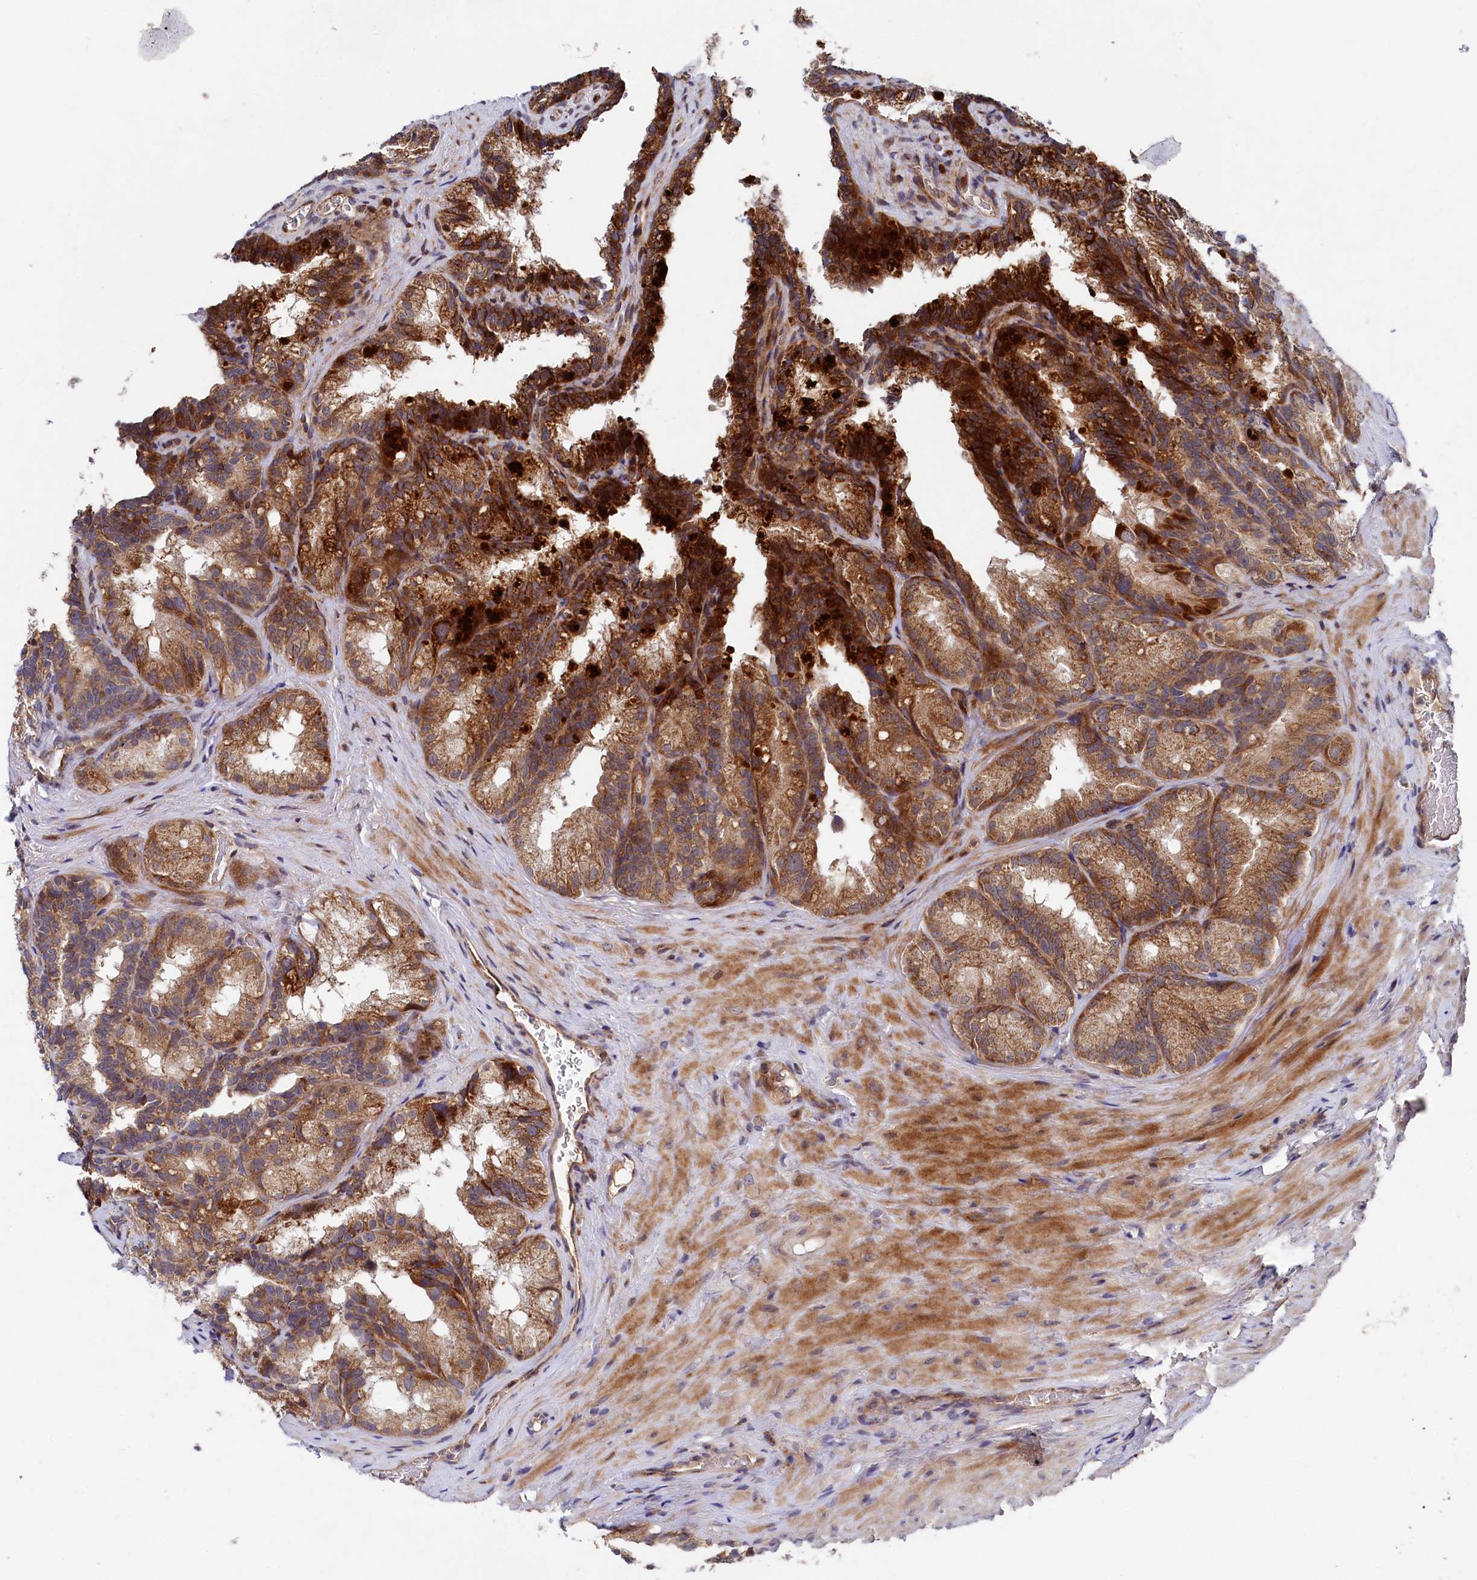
{"staining": {"intensity": "moderate", "quantity": ">75%", "location": "cytoplasmic/membranous"}, "tissue": "seminal vesicle", "cell_type": "Glandular cells", "image_type": "normal", "snomed": [{"axis": "morphology", "description": "Normal tissue, NOS"}, {"axis": "topography", "description": "Seminal veicle"}], "caption": "This is a photomicrograph of immunohistochemistry (IHC) staining of benign seminal vesicle, which shows moderate staining in the cytoplasmic/membranous of glandular cells.", "gene": "SUPV3L1", "patient": {"sex": "male", "age": 60}}